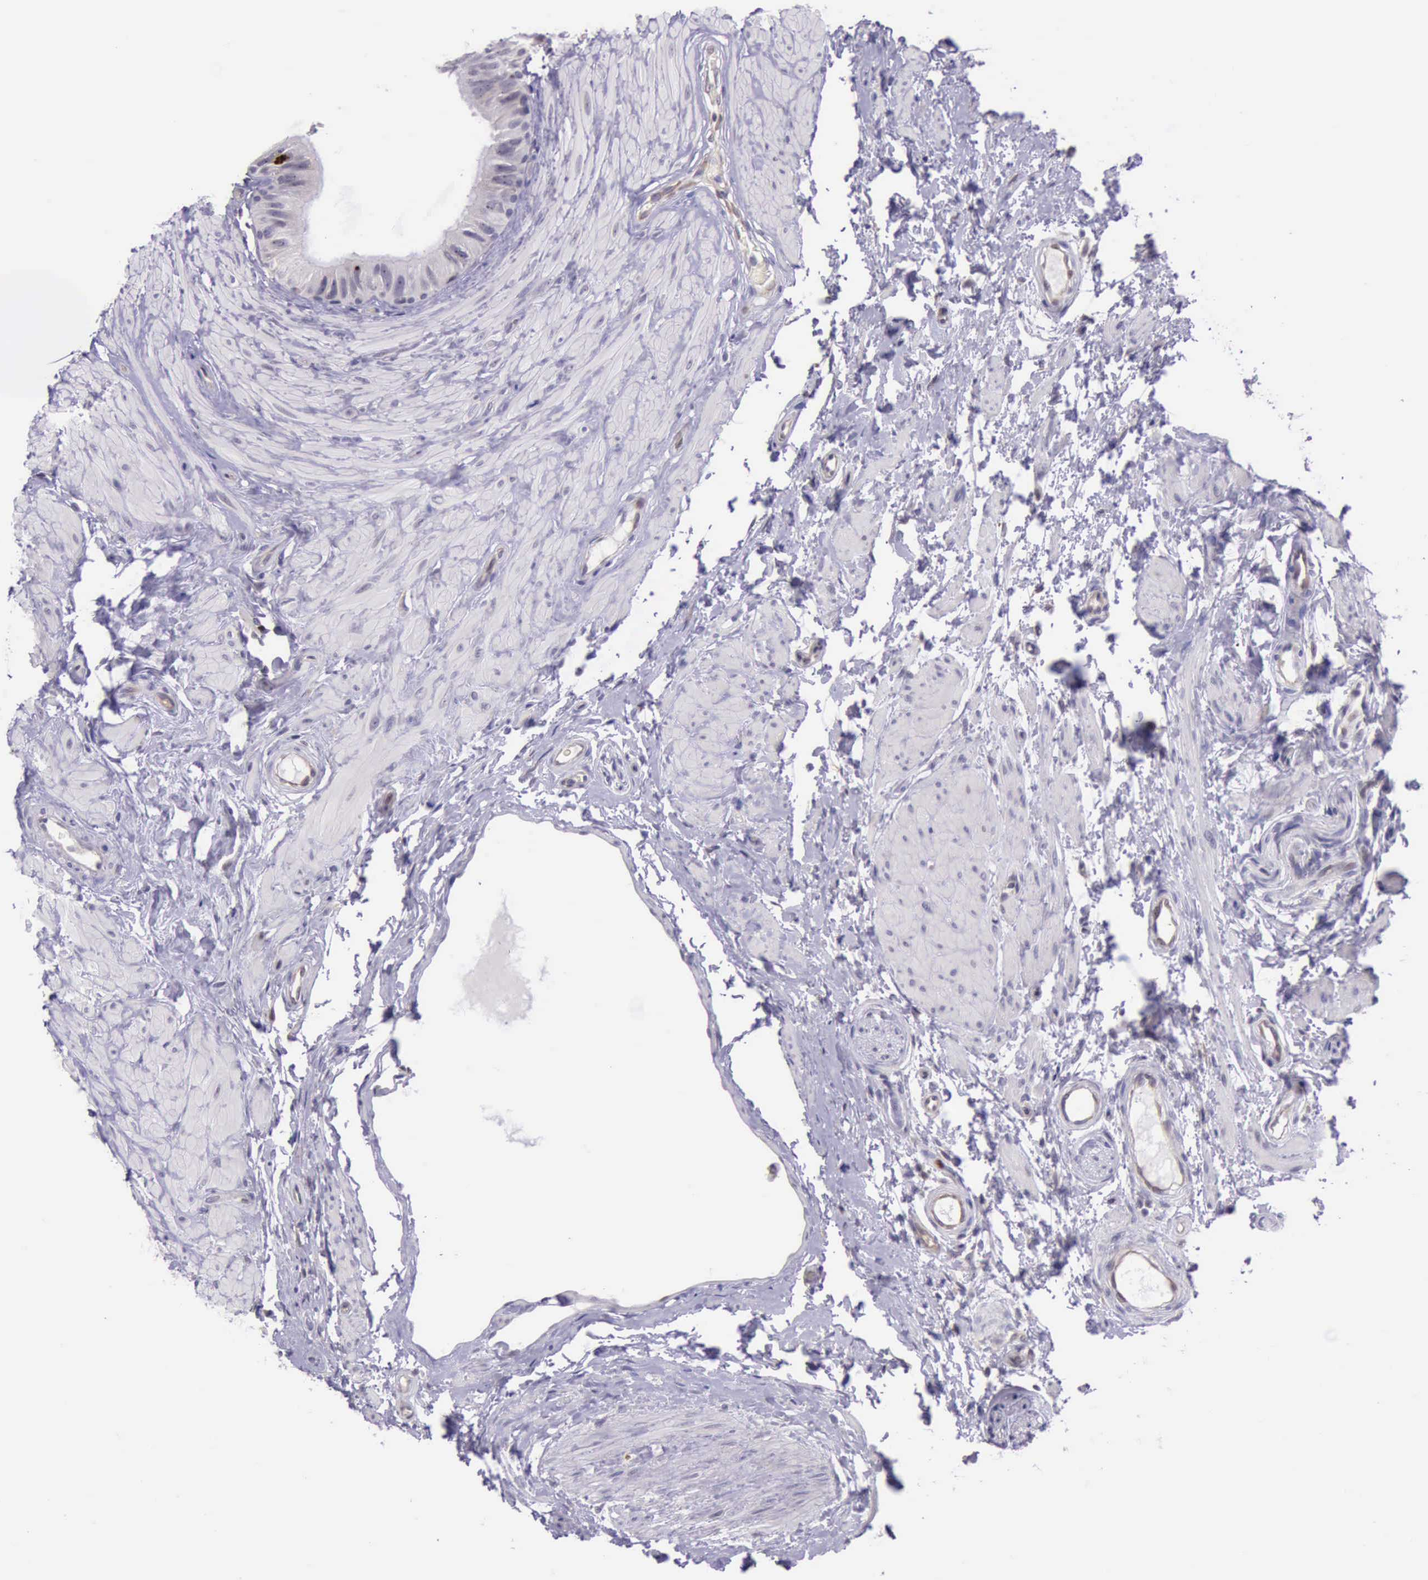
{"staining": {"intensity": "moderate", "quantity": "25%-75%", "location": "cytoplasmic/membranous,nuclear"}, "tissue": "epididymis", "cell_type": "Glandular cells", "image_type": "normal", "snomed": [{"axis": "morphology", "description": "Normal tissue, NOS"}, {"axis": "topography", "description": "Epididymis"}], "caption": "Moderate cytoplasmic/membranous,nuclear positivity is identified in approximately 25%-75% of glandular cells in unremarkable epididymis. The staining was performed using DAB (3,3'-diaminobenzidine), with brown indicating positive protein expression. Nuclei are stained blue with hematoxylin.", "gene": "PARP1", "patient": {"sex": "male", "age": 68}}